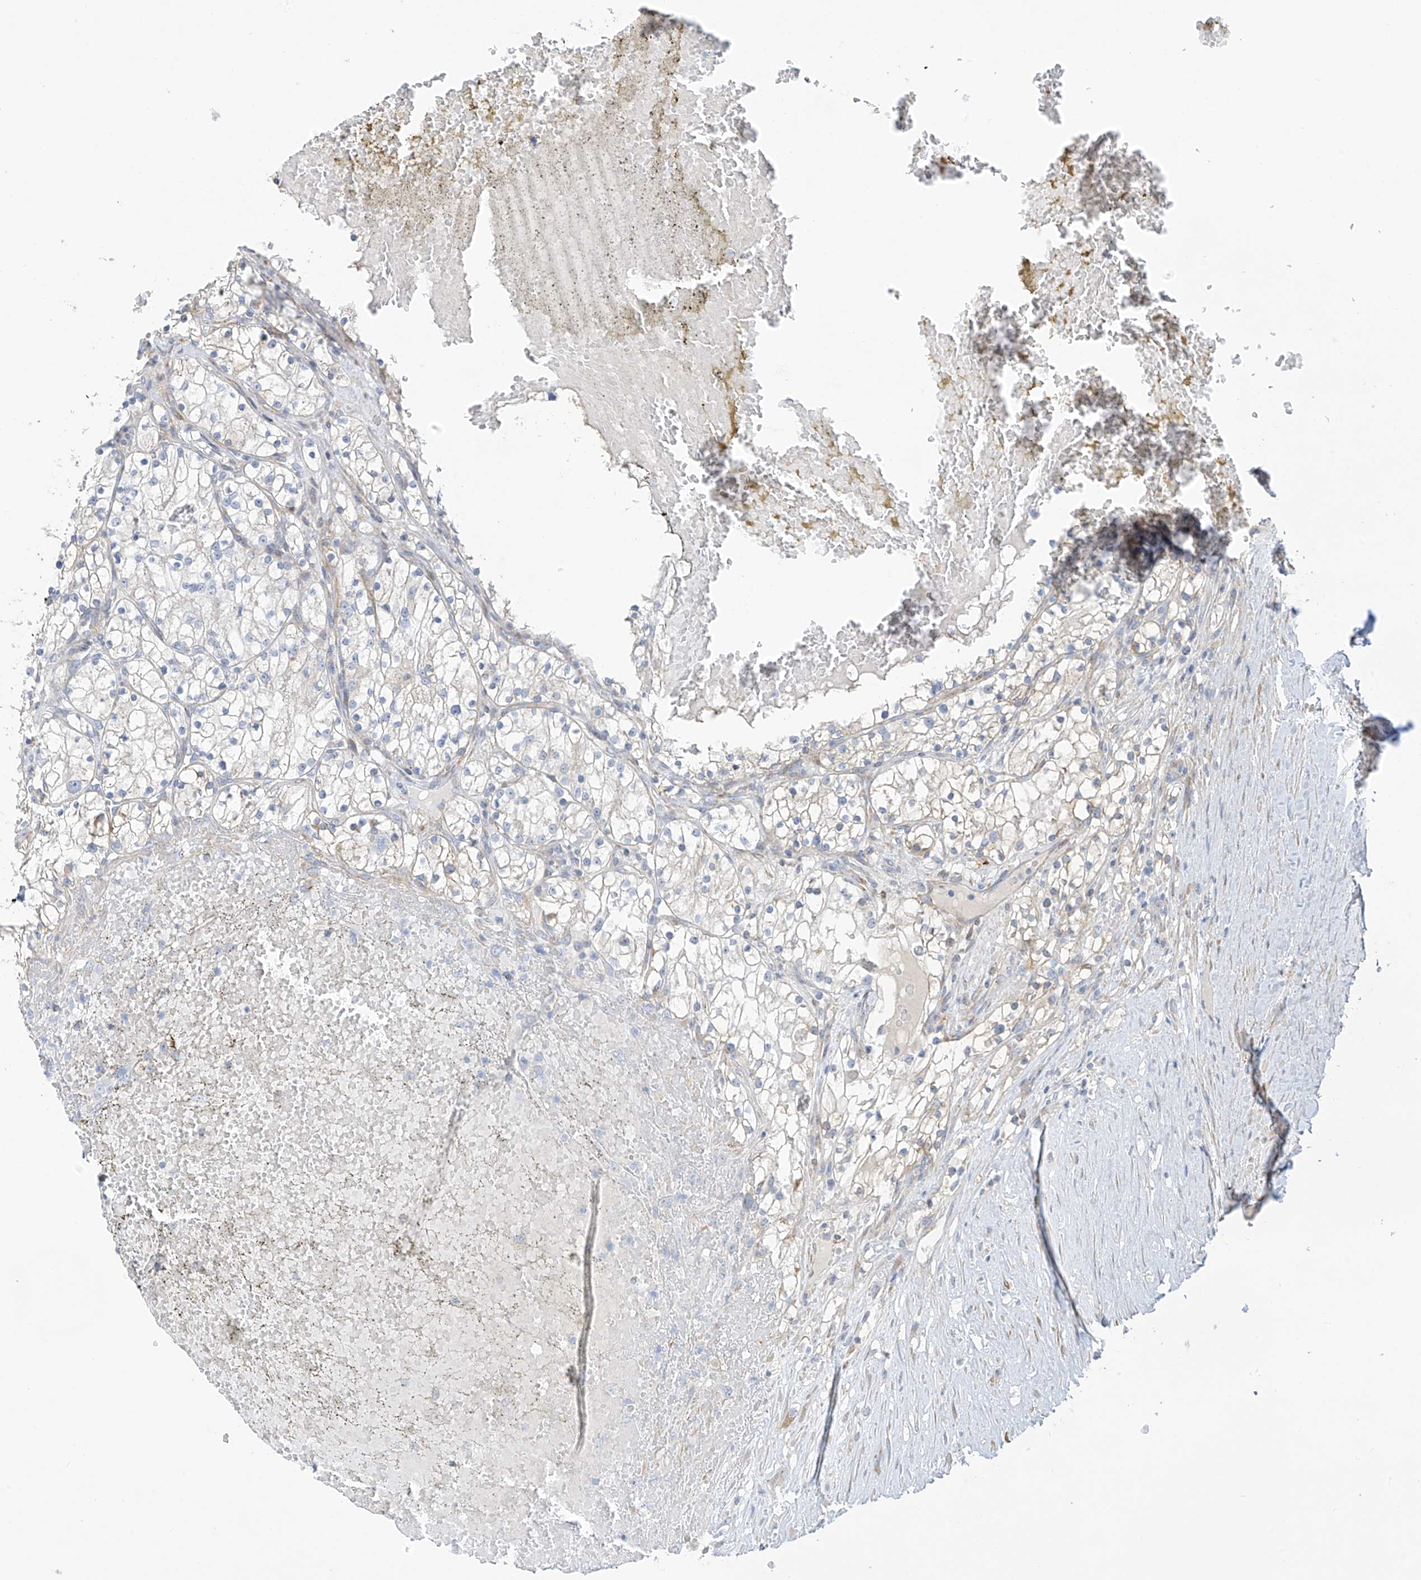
{"staining": {"intensity": "negative", "quantity": "none", "location": "none"}, "tissue": "renal cancer", "cell_type": "Tumor cells", "image_type": "cancer", "snomed": [{"axis": "morphology", "description": "Normal tissue, NOS"}, {"axis": "morphology", "description": "Adenocarcinoma, NOS"}, {"axis": "topography", "description": "Kidney"}], "caption": "This is an immunohistochemistry (IHC) micrograph of human renal adenocarcinoma. There is no expression in tumor cells.", "gene": "ZNF641", "patient": {"sex": "male", "age": 68}}